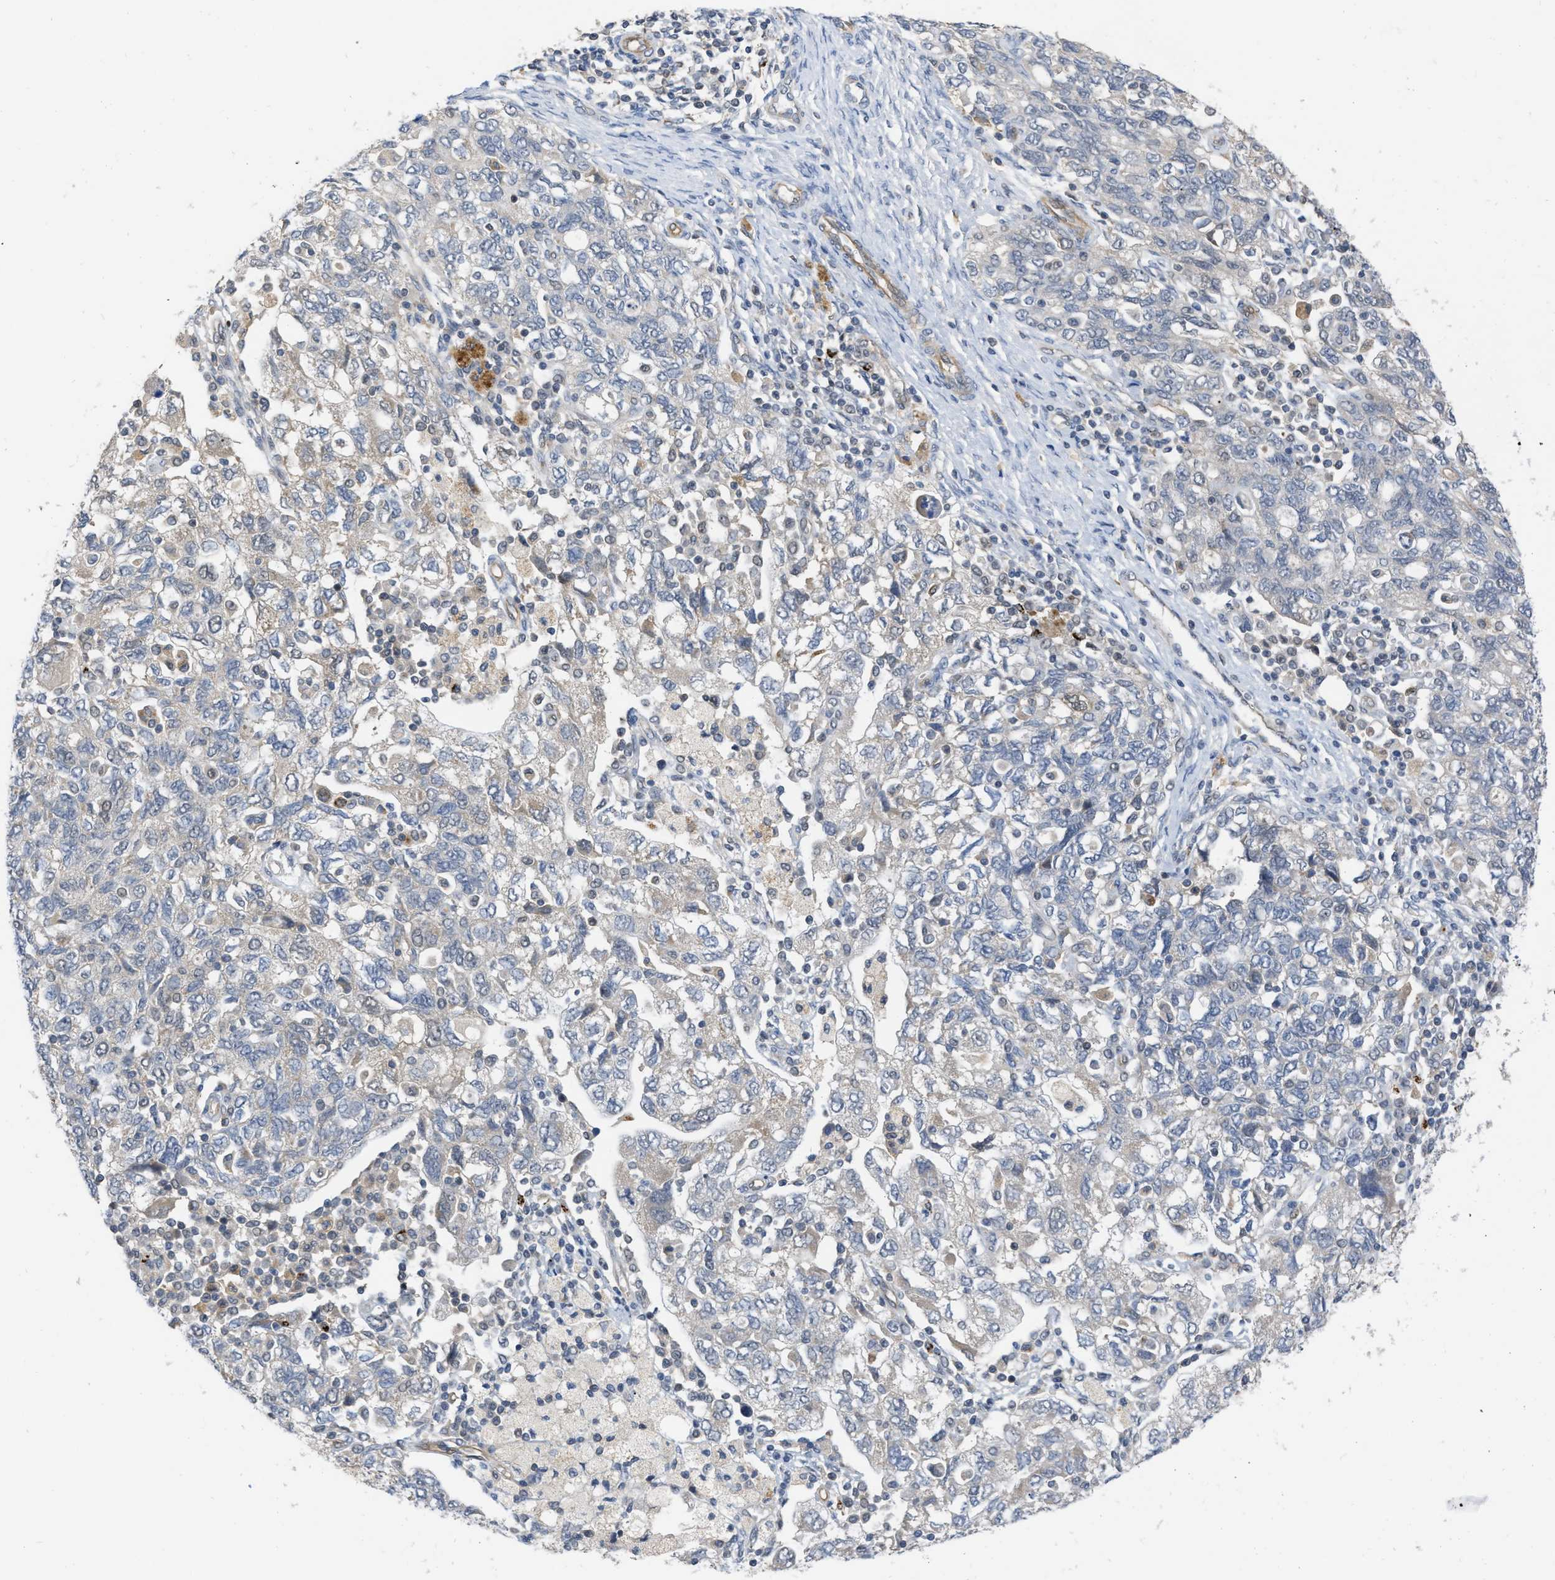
{"staining": {"intensity": "negative", "quantity": "none", "location": "none"}, "tissue": "ovarian cancer", "cell_type": "Tumor cells", "image_type": "cancer", "snomed": [{"axis": "morphology", "description": "Carcinoma, NOS"}, {"axis": "morphology", "description": "Cystadenocarcinoma, serous, NOS"}, {"axis": "topography", "description": "Ovary"}], "caption": "Immunohistochemical staining of human ovarian cancer shows no significant positivity in tumor cells.", "gene": "NAPEPLD", "patient": {"sex": "female", "age": 69}}